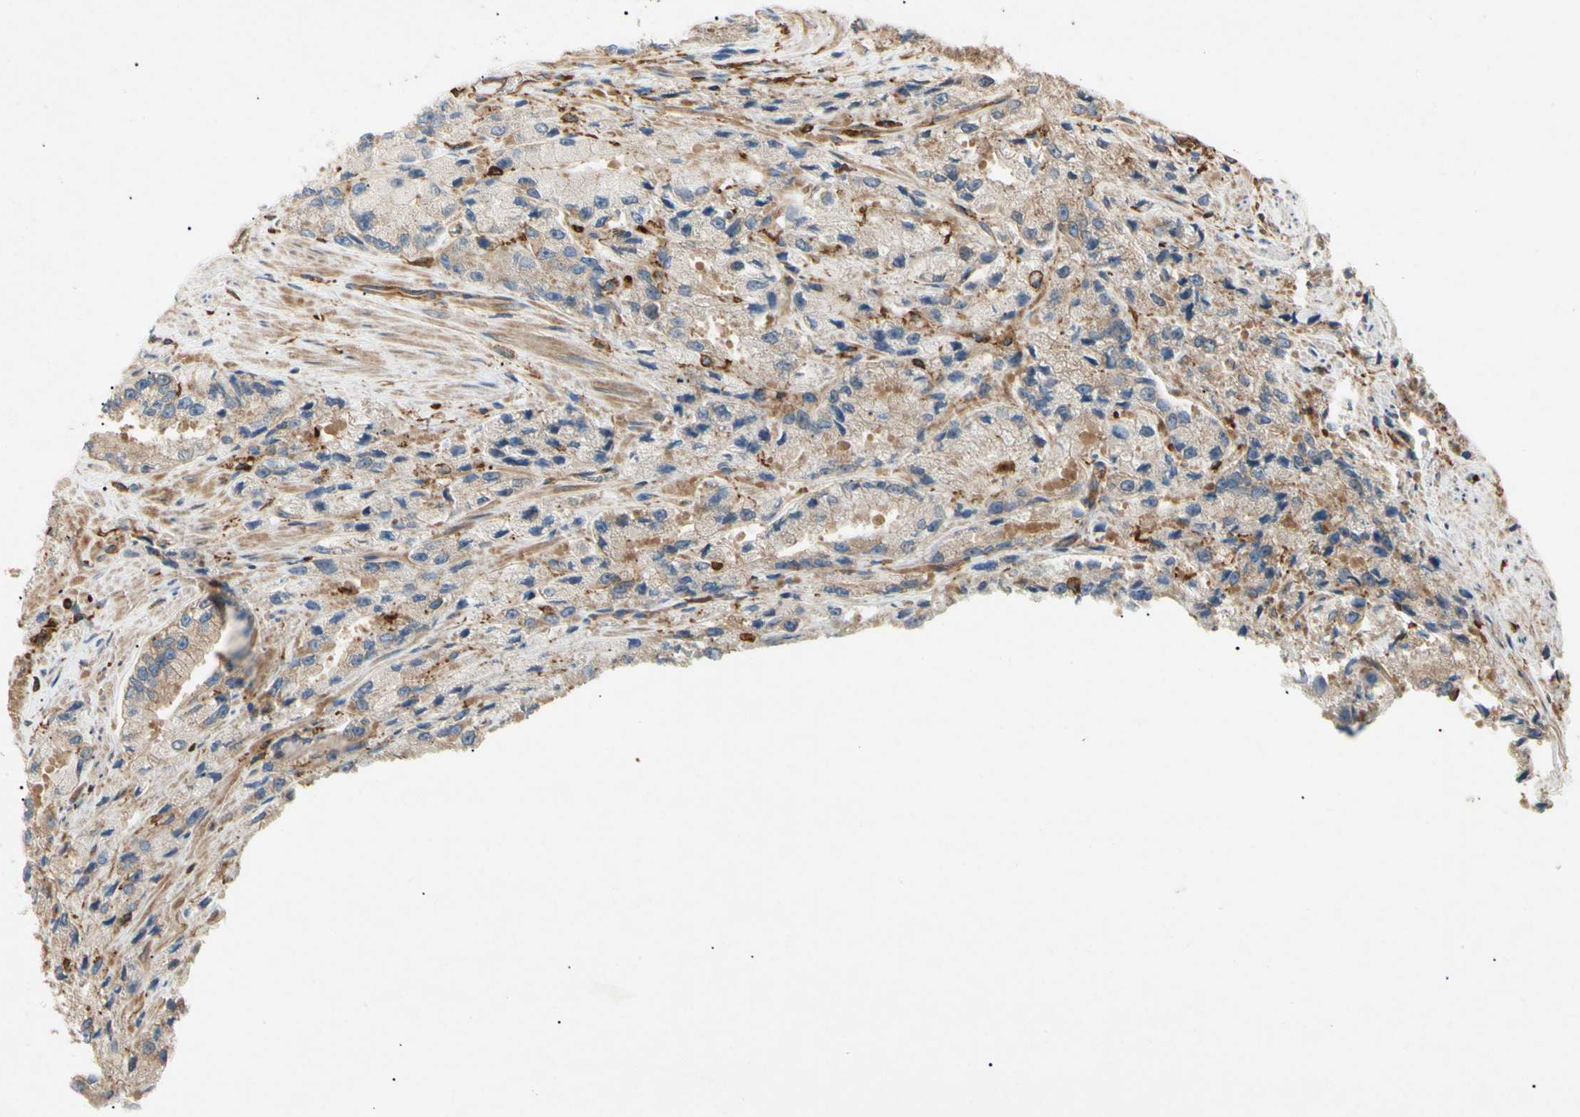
{"staining": {"intensity": "moderate", "quantity": ">75%", "location": "cytoplasmic/membranous"}, "tissue": "prostate cancer", "cell_type": "Tumor cells", "image_type": "cancer", "snomed": [{"axis": "morphology", "description": "Adenocarcinoma, High grade"}, {"axis": "topography", "description": "Prostate"}], "caption": "Prostate cancer (high-grade adenocarcinoma) stained with a protein marker shows moderate staining in tumor cells.", "gene": "ARPC2", "patient": {"sex": "male", "age": 58}}